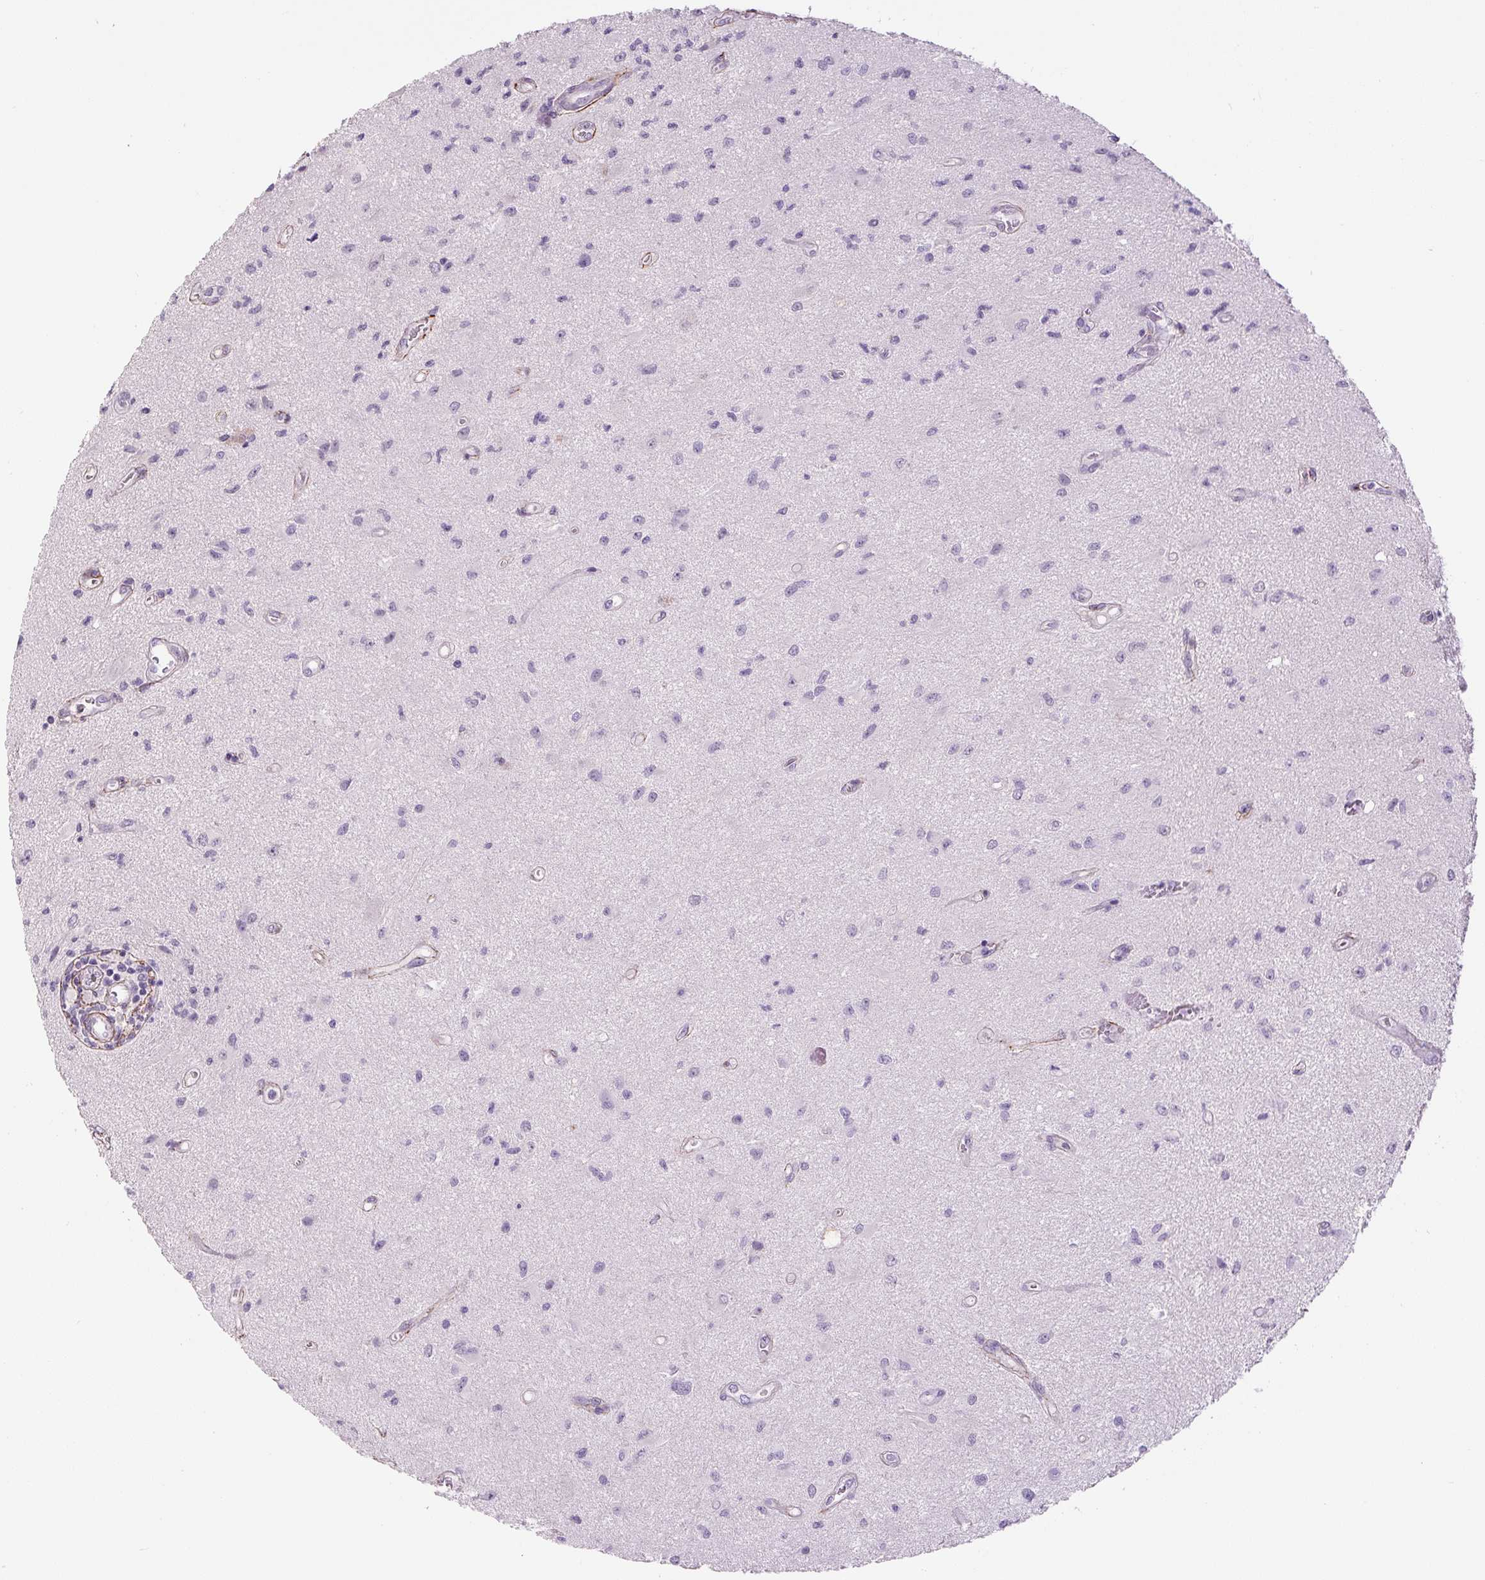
{"staining": {"intensity": "negative", "quantity": "none", "location": "none"}, "tissue": "glioma", "cell_type": "Tumor cells", "image_type": "cancer", "snomed": [{"axis": "morphology", "description": "Glioma, malignant, High grade"}, {"axis": "topography", "description": "Brain"}], "caption": "IHC histopathology image of human glioma stained for a protein (brown), which exhibits no expression in tumor cells.", "gene": "FBN1", "patient": {"sex": "male", "age": 67}}